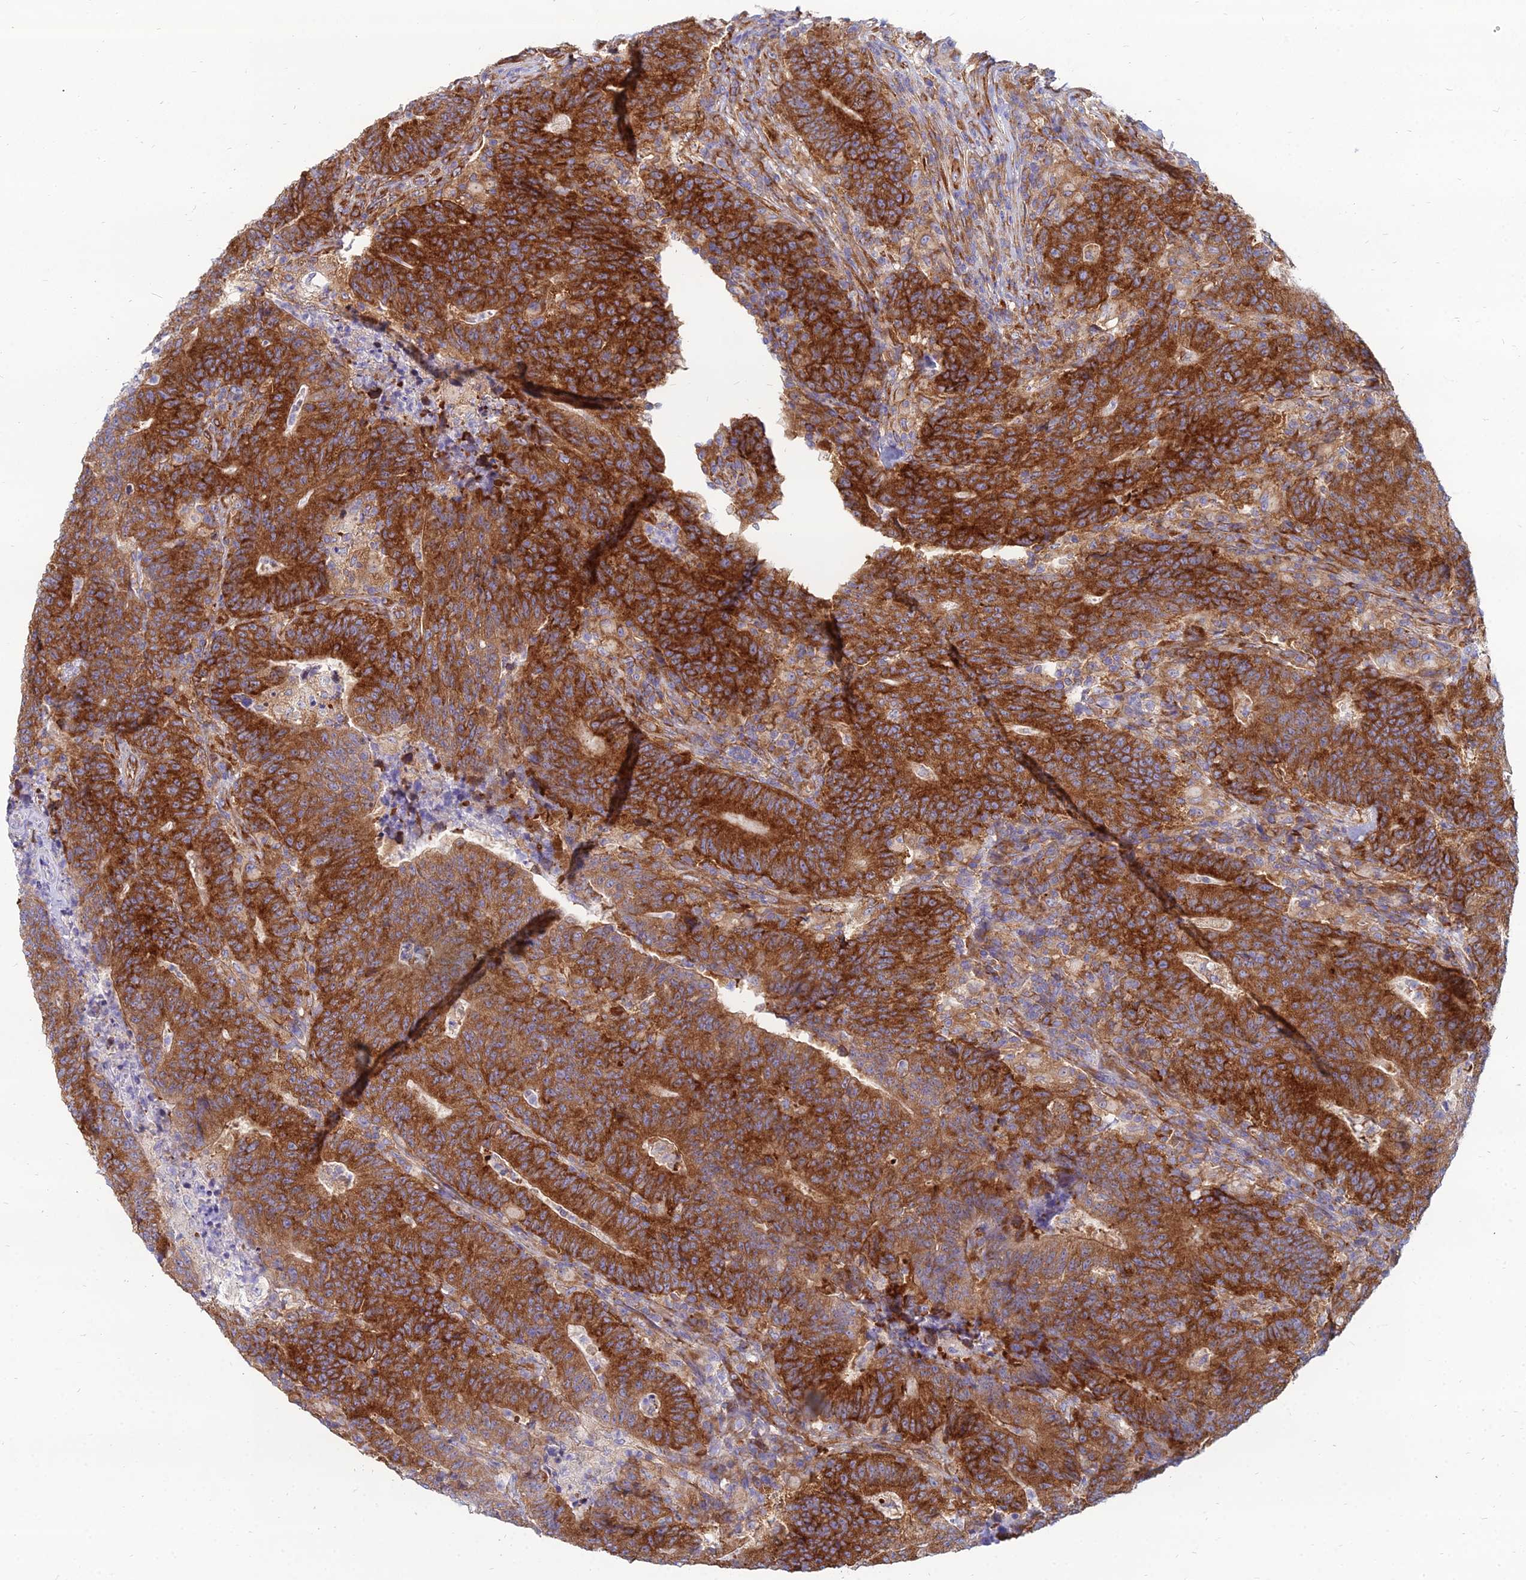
{"staining": {"intensity": "strong", "quantity": ">75%", "location": "cytoplasmic/membranous"}, "tissue": "colorectal cancer", "cell_type": "Tumor cells", "image_type": "cancer", "snomed": [{"axis": "morphology", "description": "Adenocarcinoma, NOS"}, {"axis": "topography", "description": "Colon"}], "caption": "A high amount of strong cytoplasmic/membranous positivity is seen in approximately >75% of tumor cells in colorectal cancer (adenocarcinoma) tissue.", "gene": "TXLNA", "patient": {"sex": "female", "age": 75}}